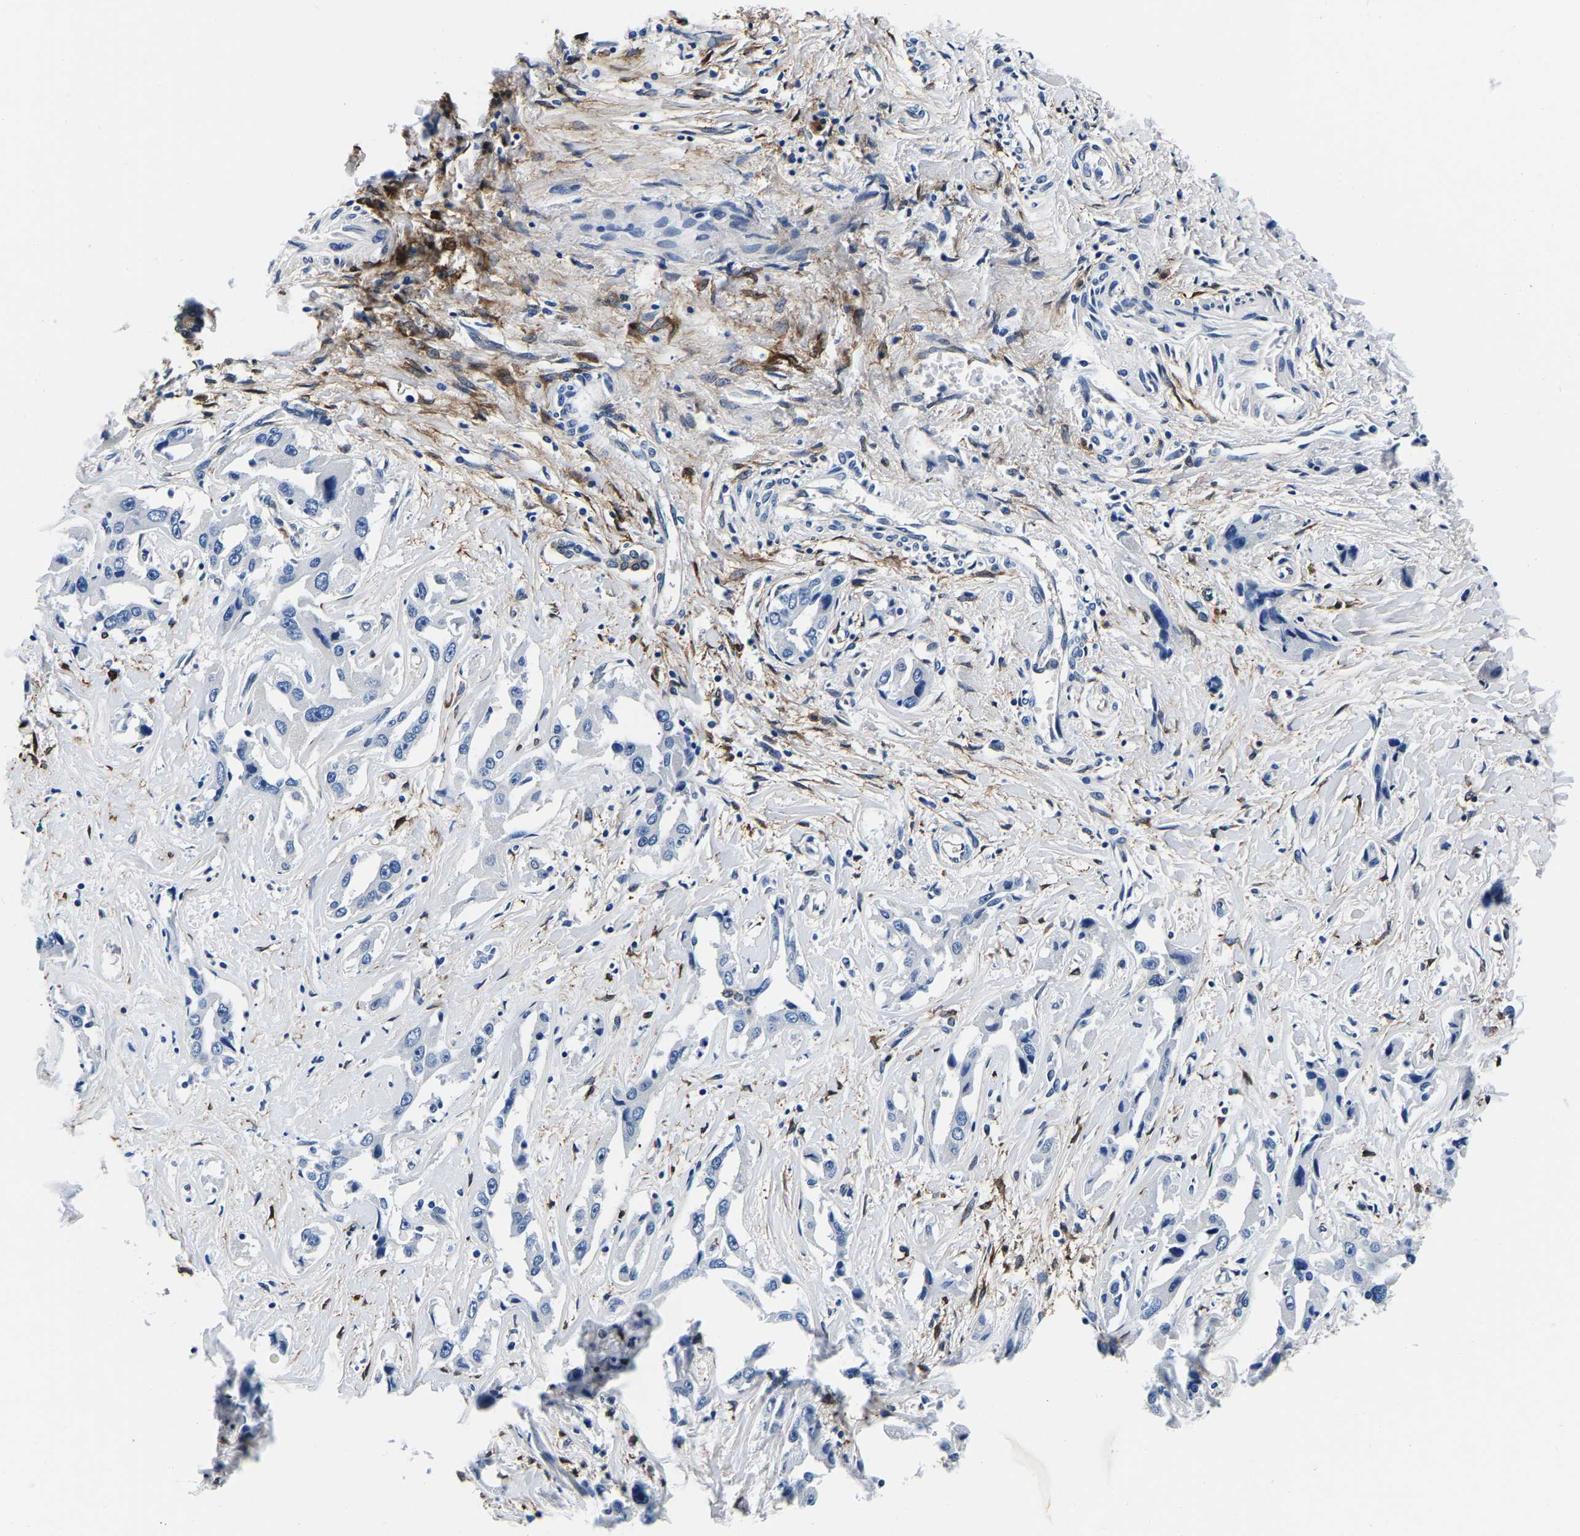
{"staining": {"intensity": "negative", "quantity": "none", "location": "none"}, "tissue": "liver cancer", "cell_type": "Tumor cells", "image_type": "cancer", "snomed": [{"axis": "morphology", "description": "Cholangiocarcinoma"}, {"axis": "topography", "description": "Liver"}], "caption": "High magnification brightfield microscopy of liver cancer stained with DAB (brown) and counterstained with hematoxylin (blue): tumor cells show no significant staining.", "gene": "S100A13", "patient": {"sex": "male", "age": 59}}